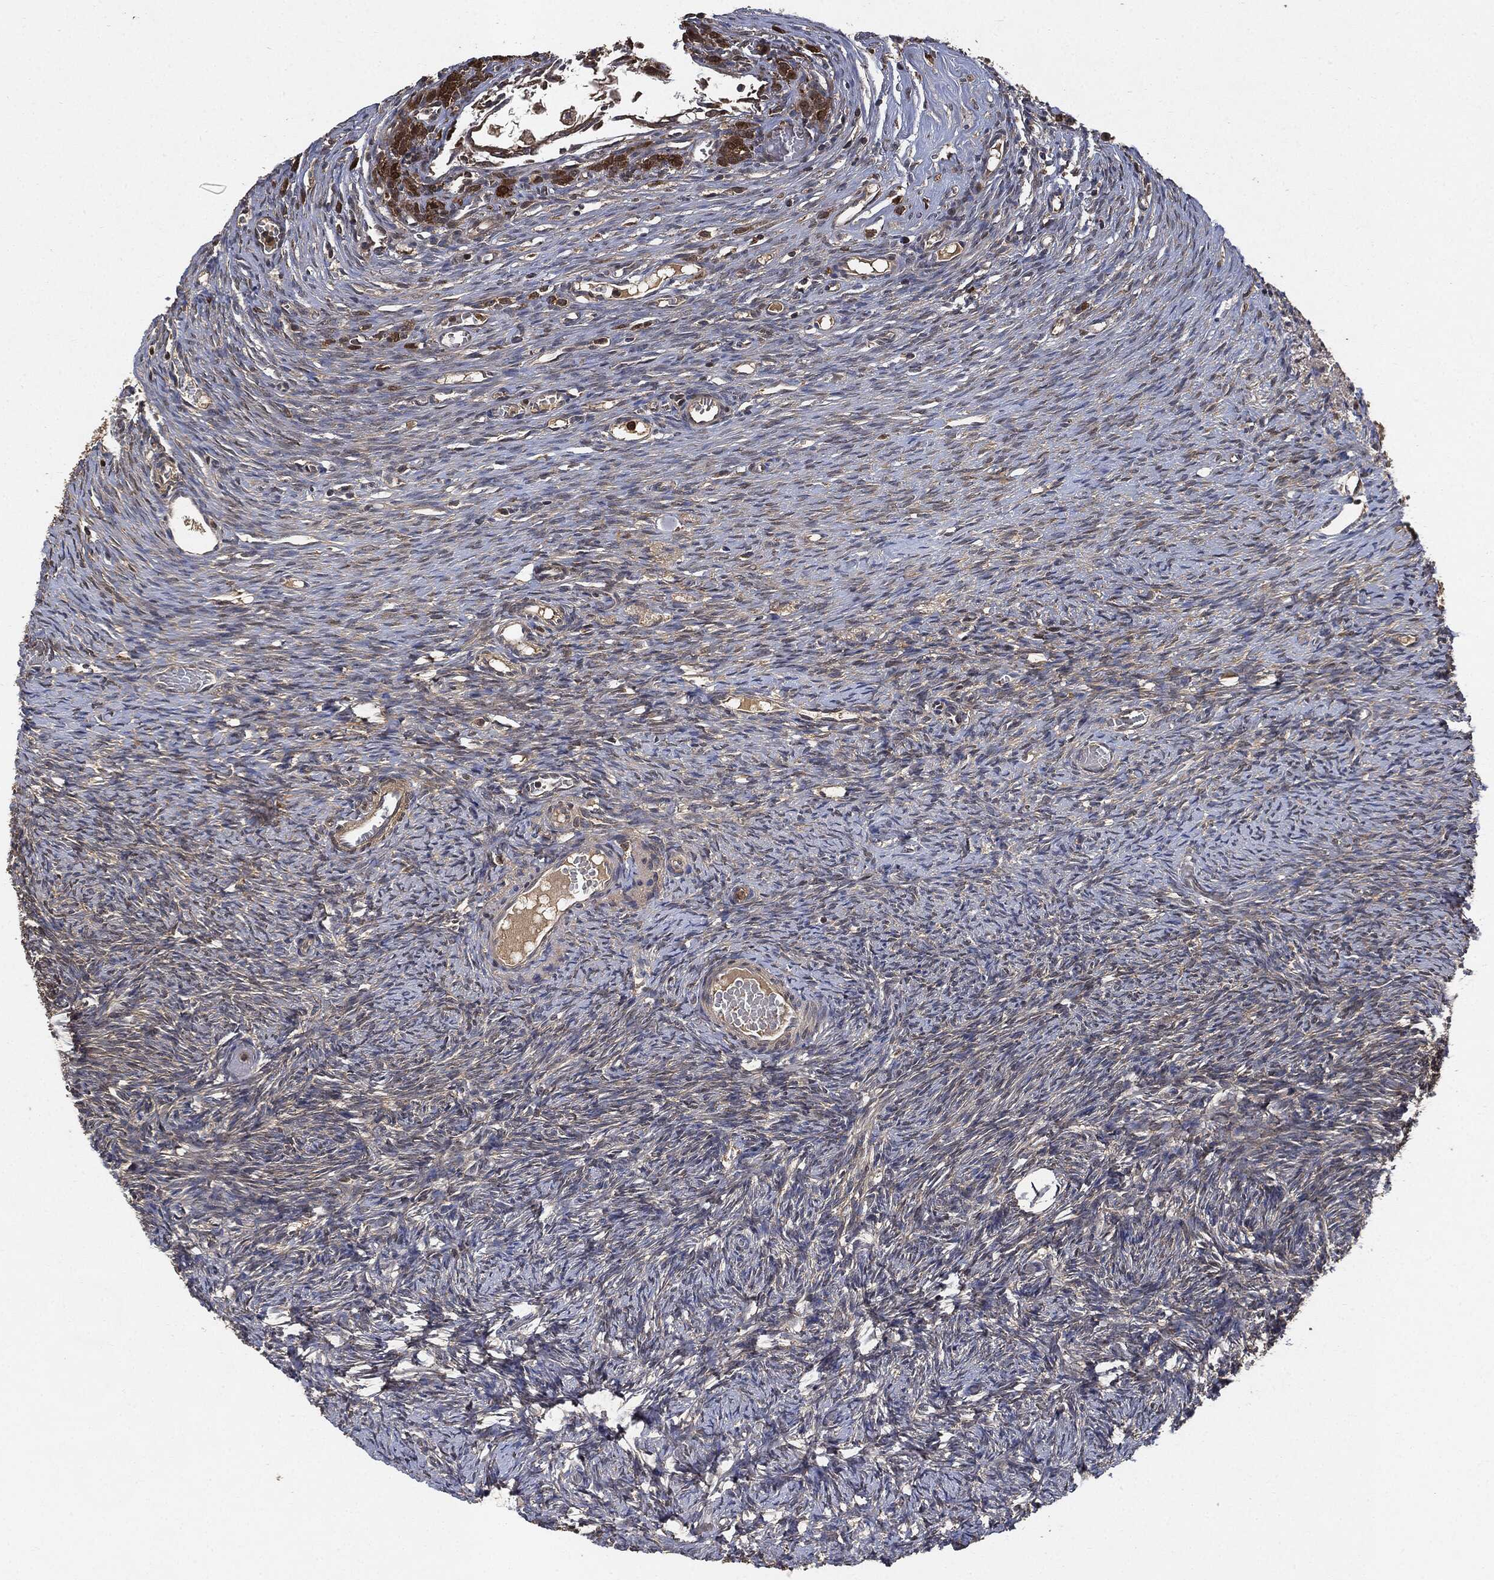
{"staining": {"intensity": "moderate", "quantity": "25%-75%", "location": "cytoplasmic/membranous"}, "tissue": "ovary", "cell_type": "Follicle cells", "image_type": "normal", "snomed": [{"axis": "morphology", "description": "Normal tissue, NOS"}, {"axis": "topography", "description": "Ovary"}], "caption": "DAB immunohistochemical staining of unremarkable human ovary shows moderate cytoplasmic/membranous protein staining in about 25%-75% of follicle cells.", "gene": "BRAF", "patient": {"sex": "female", "age": 39}}